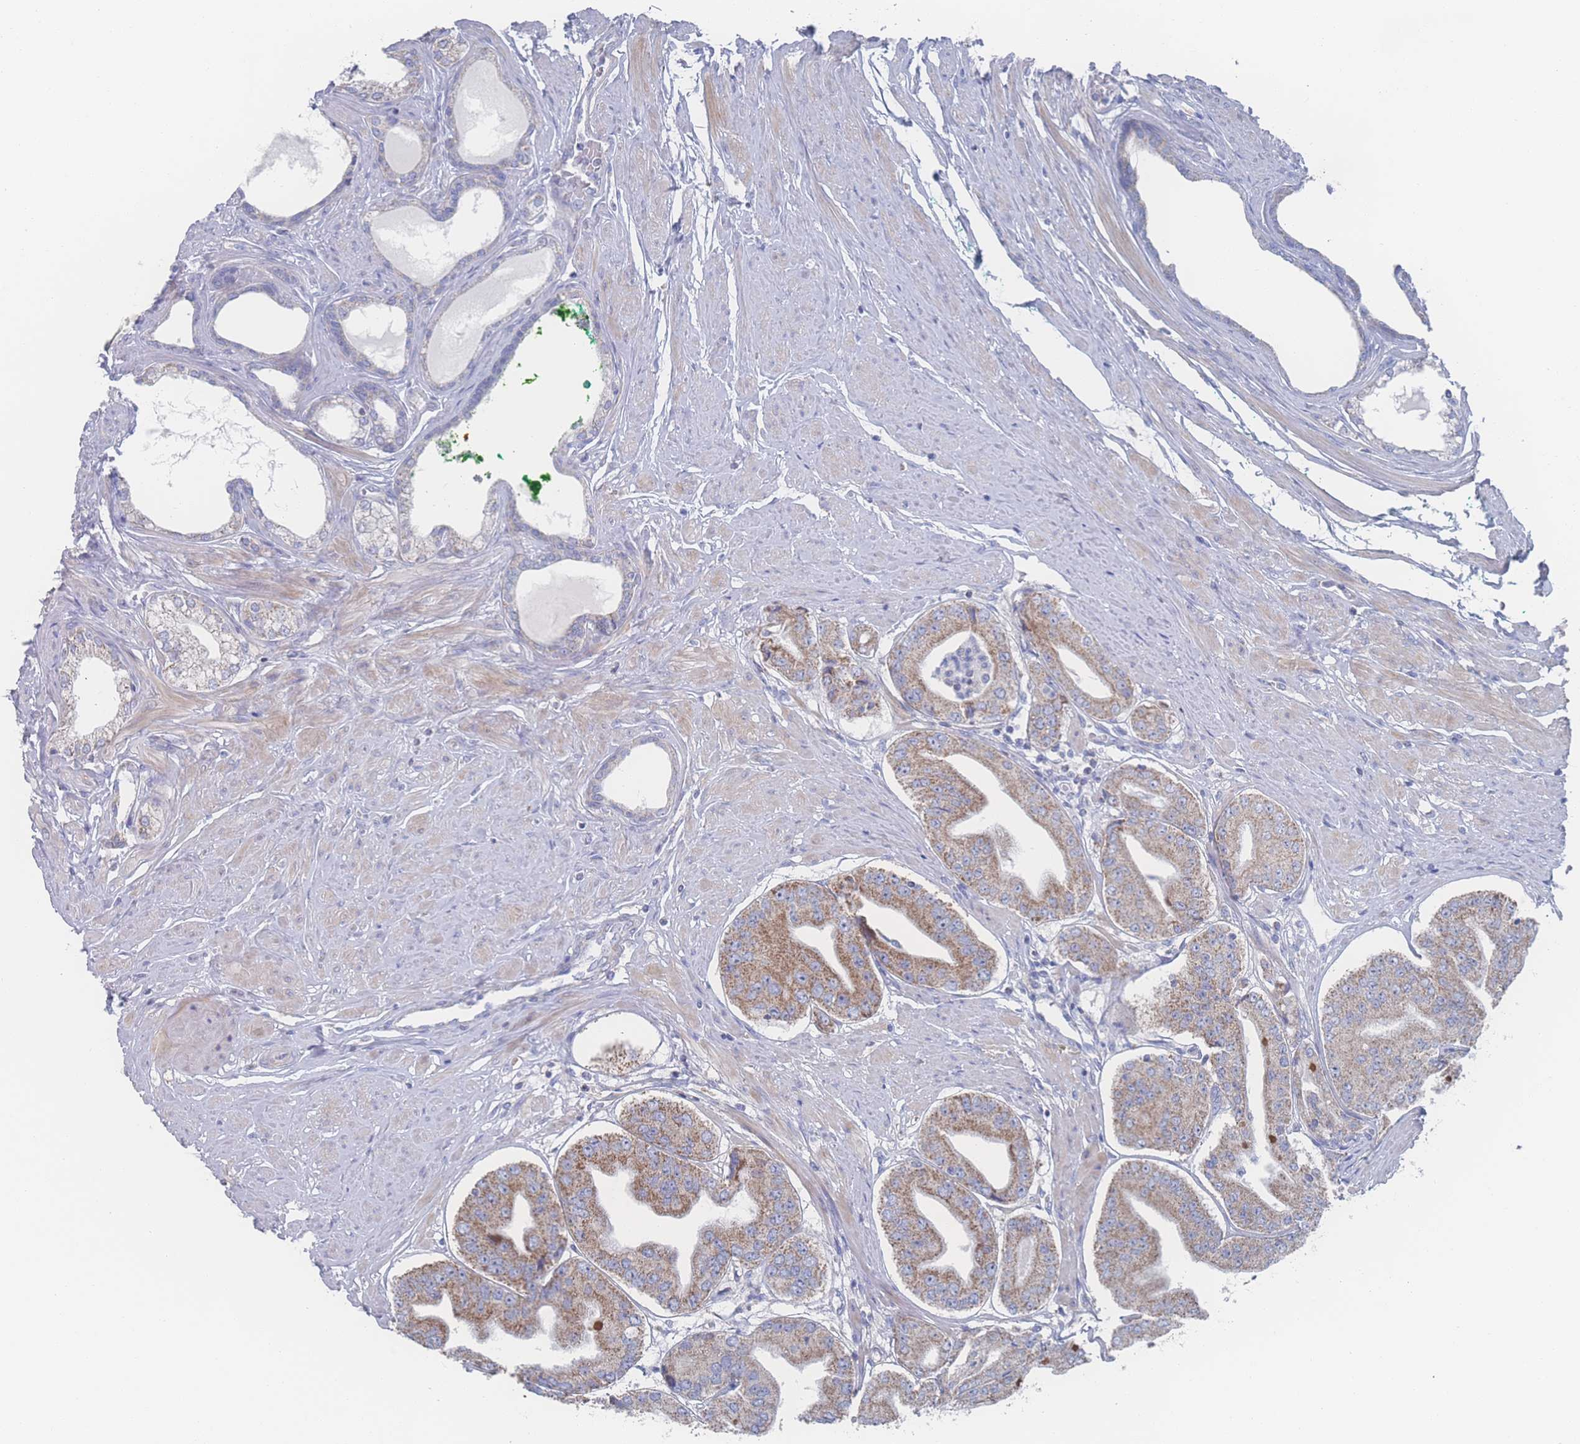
{"staining": {"intensity": "moderate", "quantity": "25%-75%", "location": "cytoplasmic/membranous"}, "tissue": "prostate cancer", "cell_type": "Tumor cells", "image_type": "cancer", "snomed": [{"axis": "morphology", "description": "Adenocarcinoma, High grade"}, {"axis": "topography", "description": "Prostate"}], "caption": "Tumor cells demonstrate moderate cytoplasmic/membranous expression in approximately 25%-75% of cells in prostate high-grade adenocarcinoma.", "gene": "SNPH", "patient": {"sex": "male", "age": 63}}